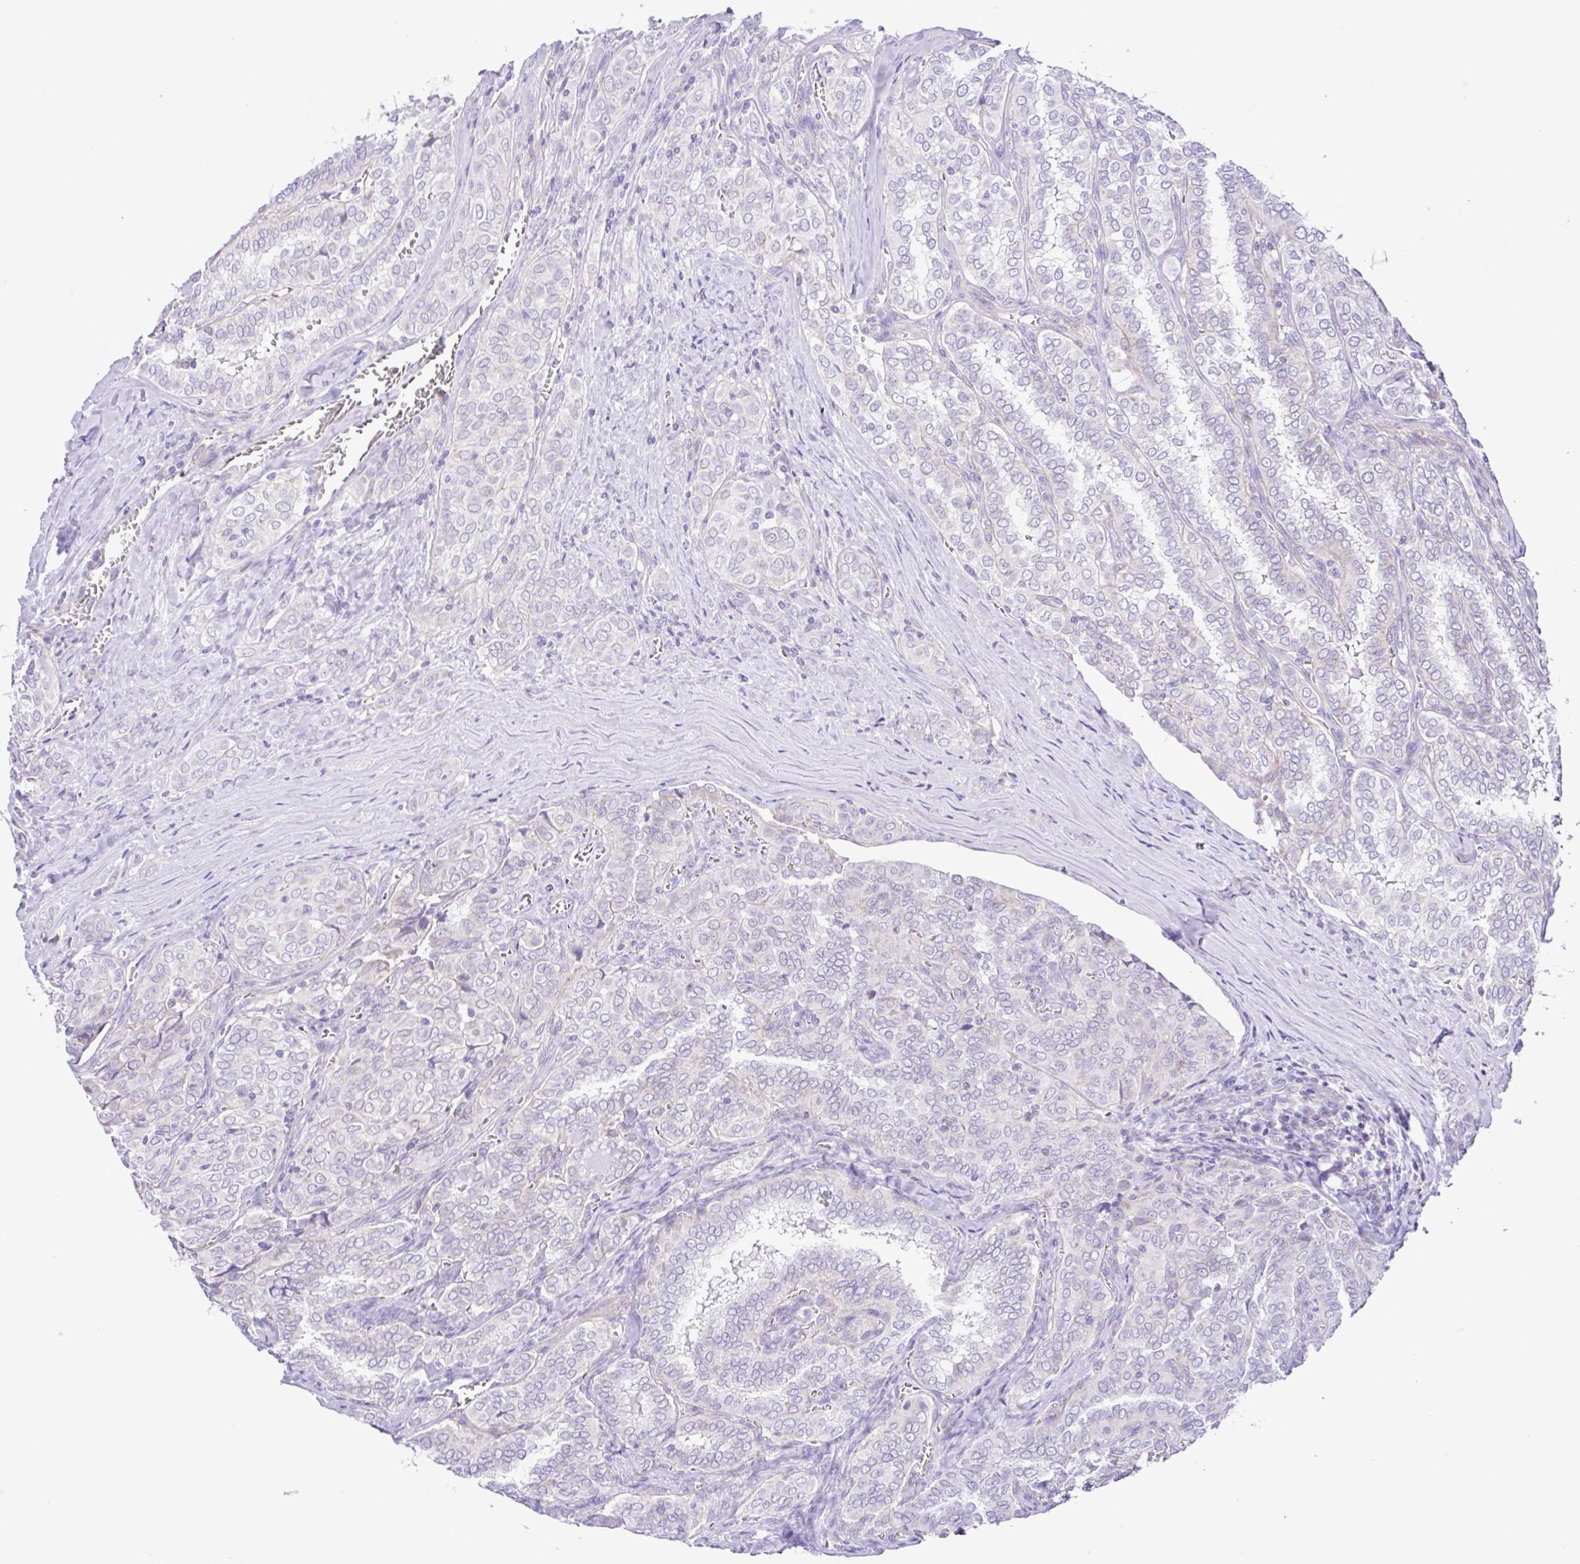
{"staining": {"intensity": "negative", "quantity": "none", "location": "none"}, "tissue": "thyroid cancer", "cell_type": "Tumor cells", "image_type": "cancer", "snomed": [{"axis": "morphology", "description": "Papillary adenocarcinoma, NOS"}, {"axis": "topography", "description": "Thyroid gland"}], "caption": "Photomicrograph shows no significant protein expression in tumor cells of thyroid cancer (papillary adenocarcinoma). (DAB (3,3'-diaminobenzidine) IHC, high magnification).", "gene": "NDUFS2", "patient": {"sex": "female", "age": 30}}